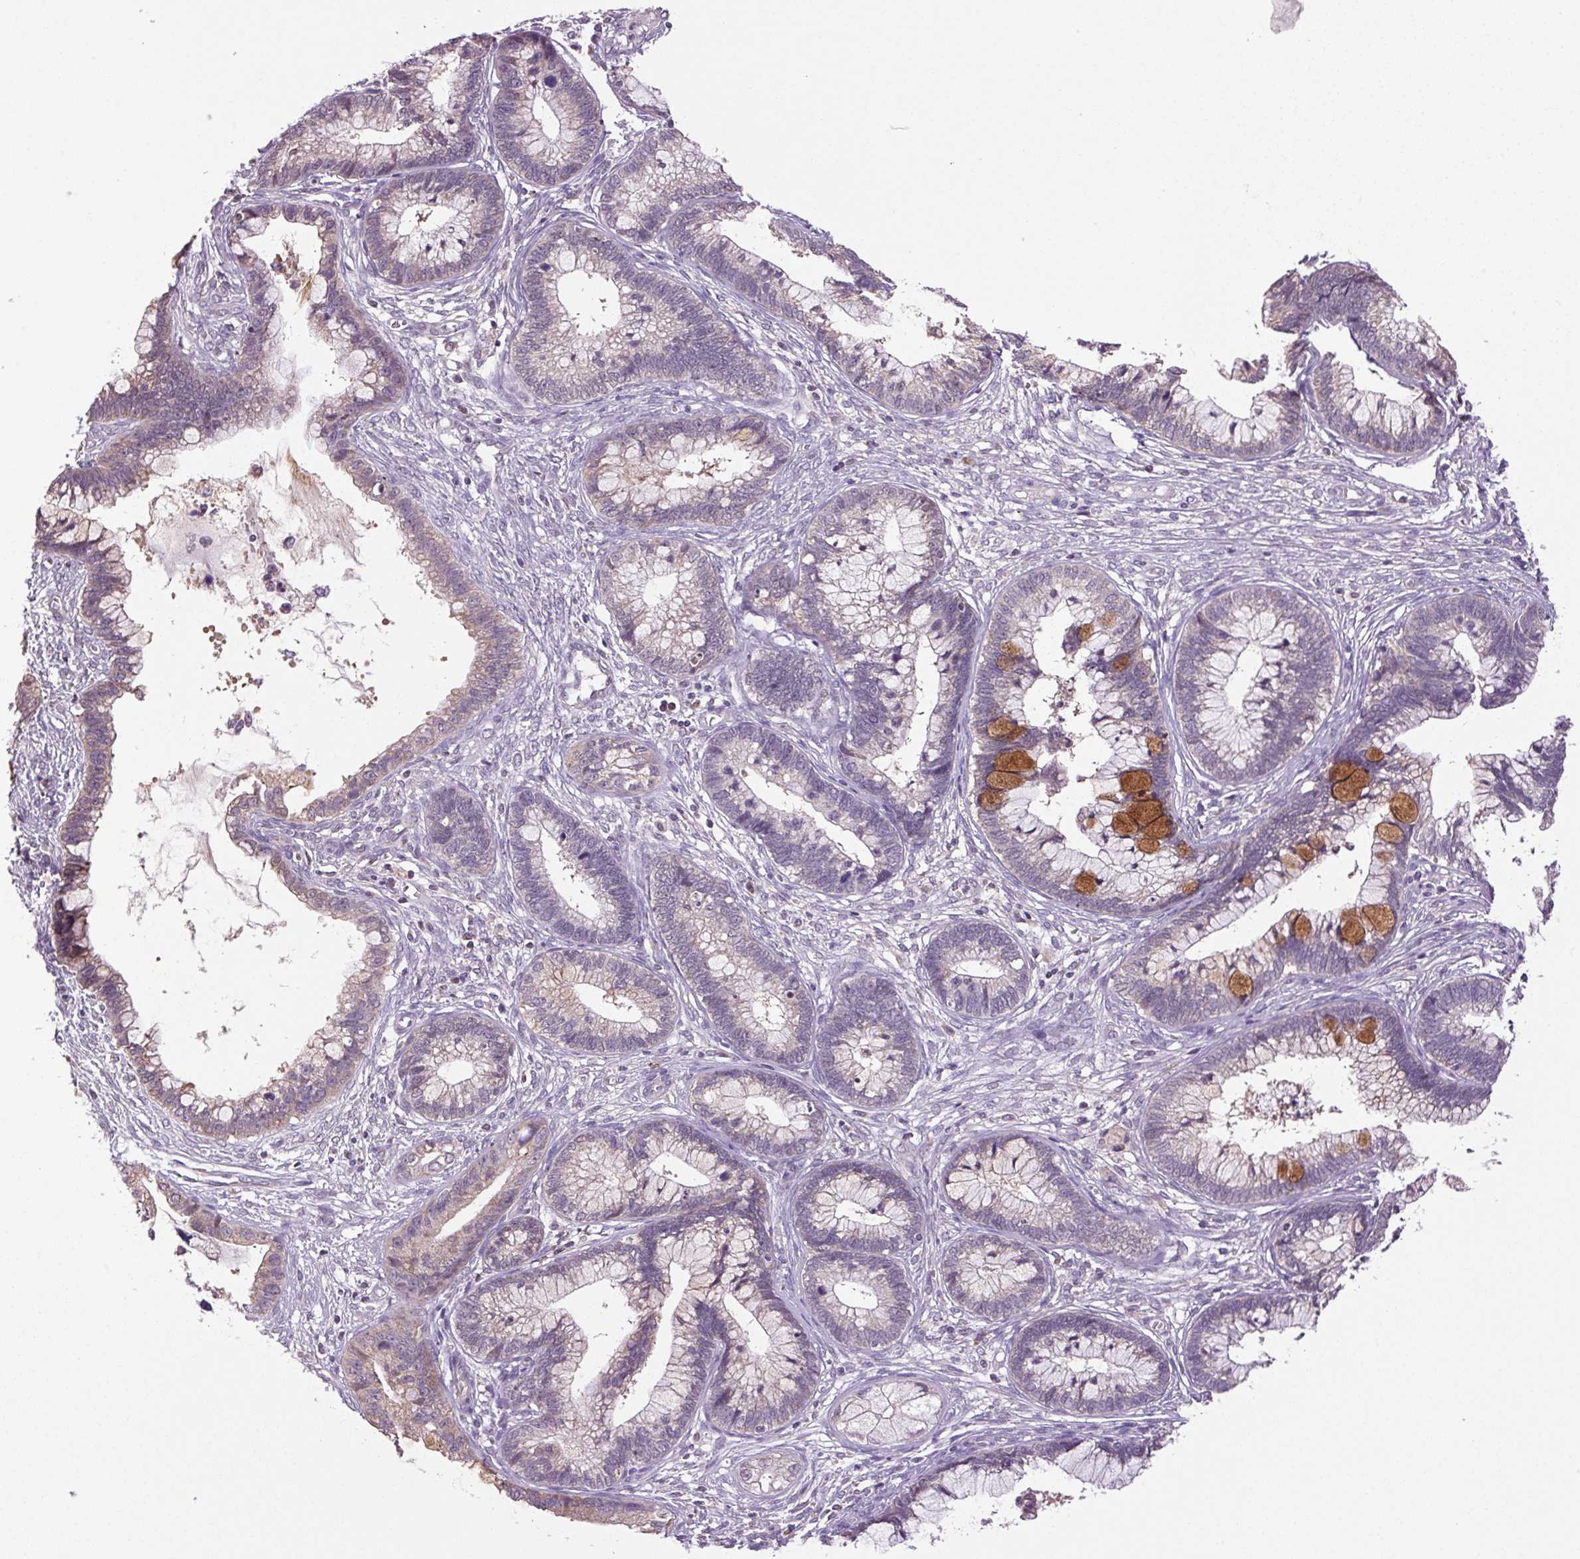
{"staining": {"intensity": "weak", "quantity": "<25%", "location": "cytoplasmic/membranous"}, "tissue": "cervical cancer", "cell_type": "Tumor cells", "image_type": "cancer", "snomed": [{"axis": "morphology", "description": "Adenocarcinoma, NOS"}, {"axis": "topography", "description": "Cervix"}], "caption": "Photomicrograph shows no protein positivity in tumor cells of cervical cancer tissue.", "gene": "SGF29", "patient": {"sex": "female", "age": 44}}